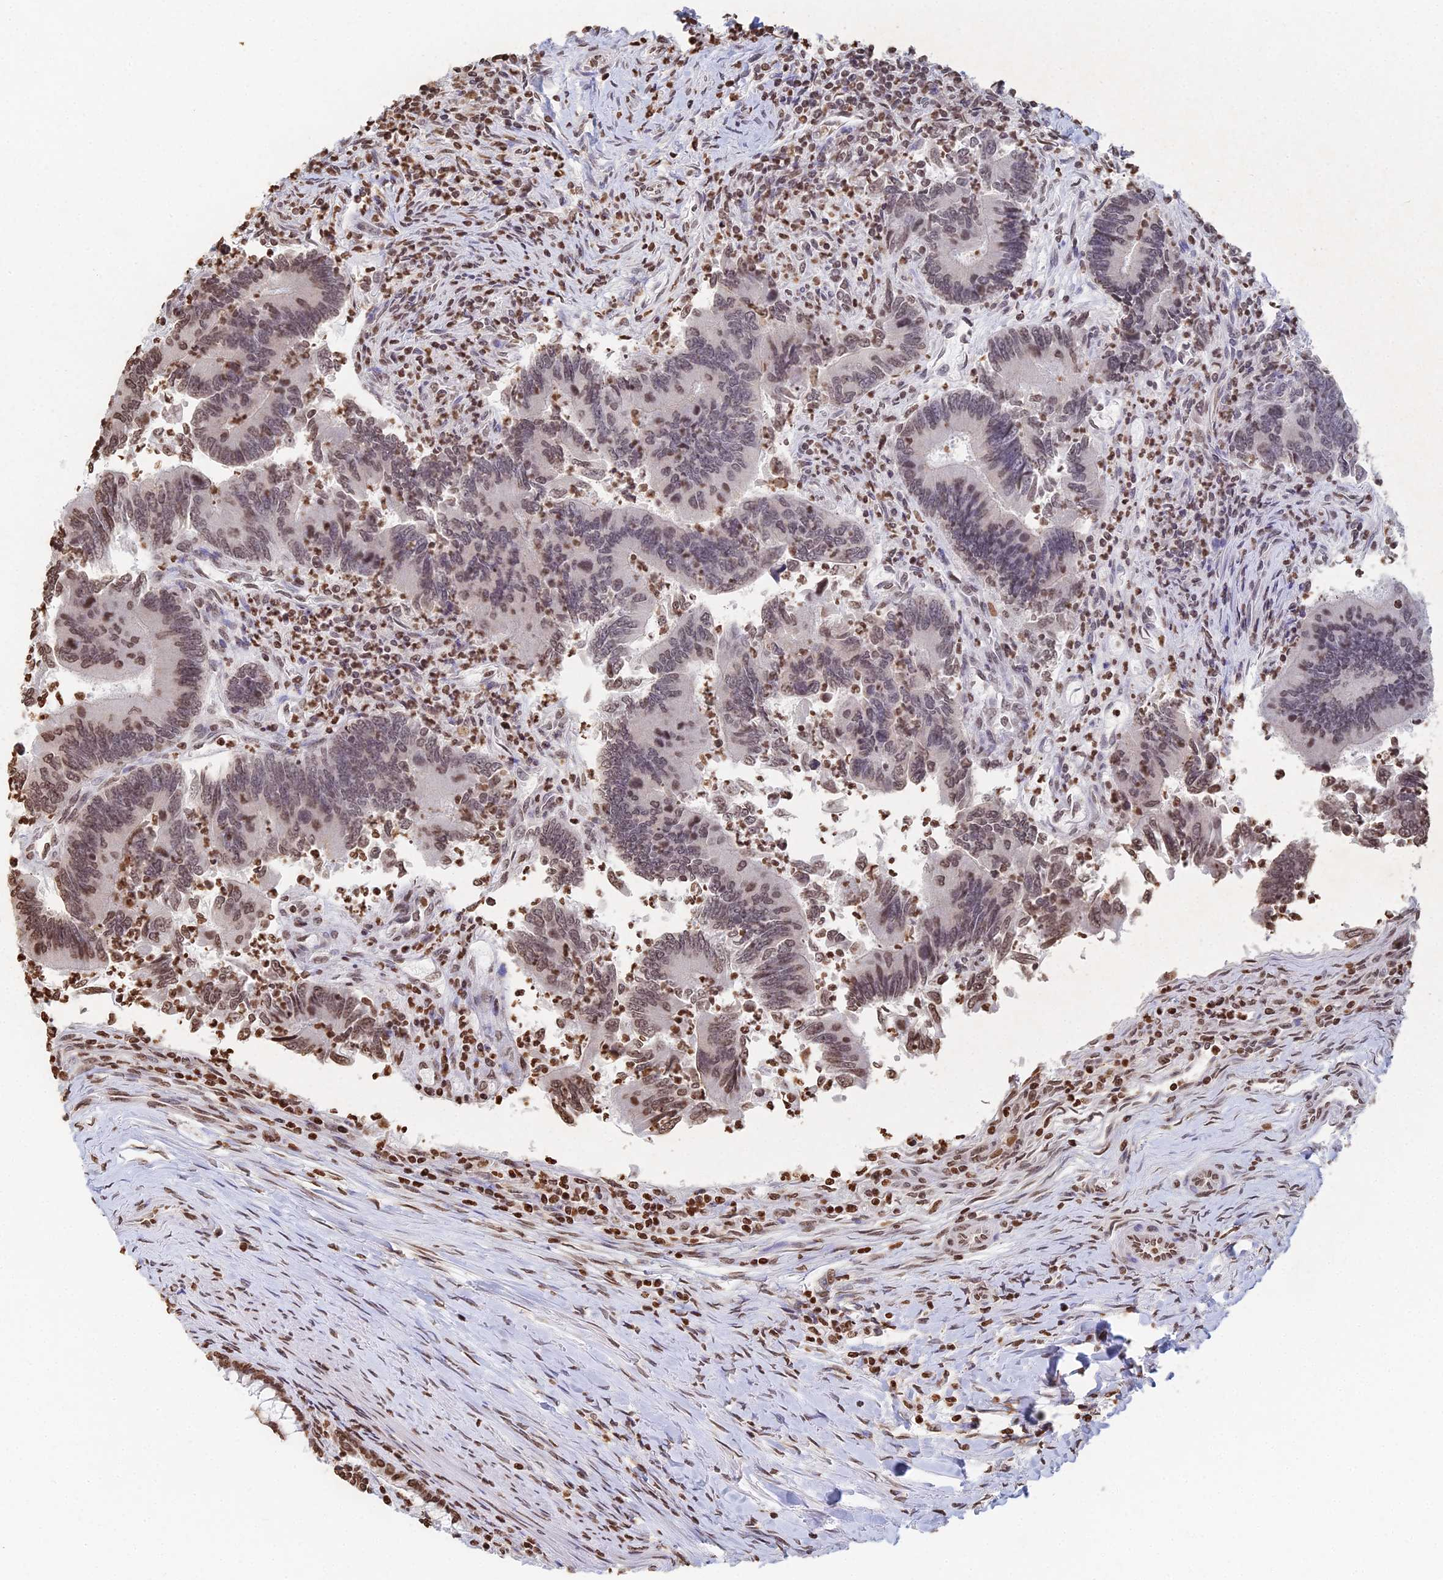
{"staining": {"intensity": "moderate", "quantity": "25%-75%", "location": "nuclear"}, "tissue": "colorectal cancer", "cell_type": "Tumor cells", "image_type": "cancer", "snomed": [{"axis": "morphology", "description": "Adenocarcinoma, NOS"}, {"axis": "topography", "description": "Colon"}], "caption": "Moderate nuclear expression is appreciated in approximately 25%-75% of tumor cells in colorectal cancer. (brown staining indicates protein expression, while blue staining denotes nuclei).", "gene": "GBP3", "patient": {"sex": "female", "age": 67}}